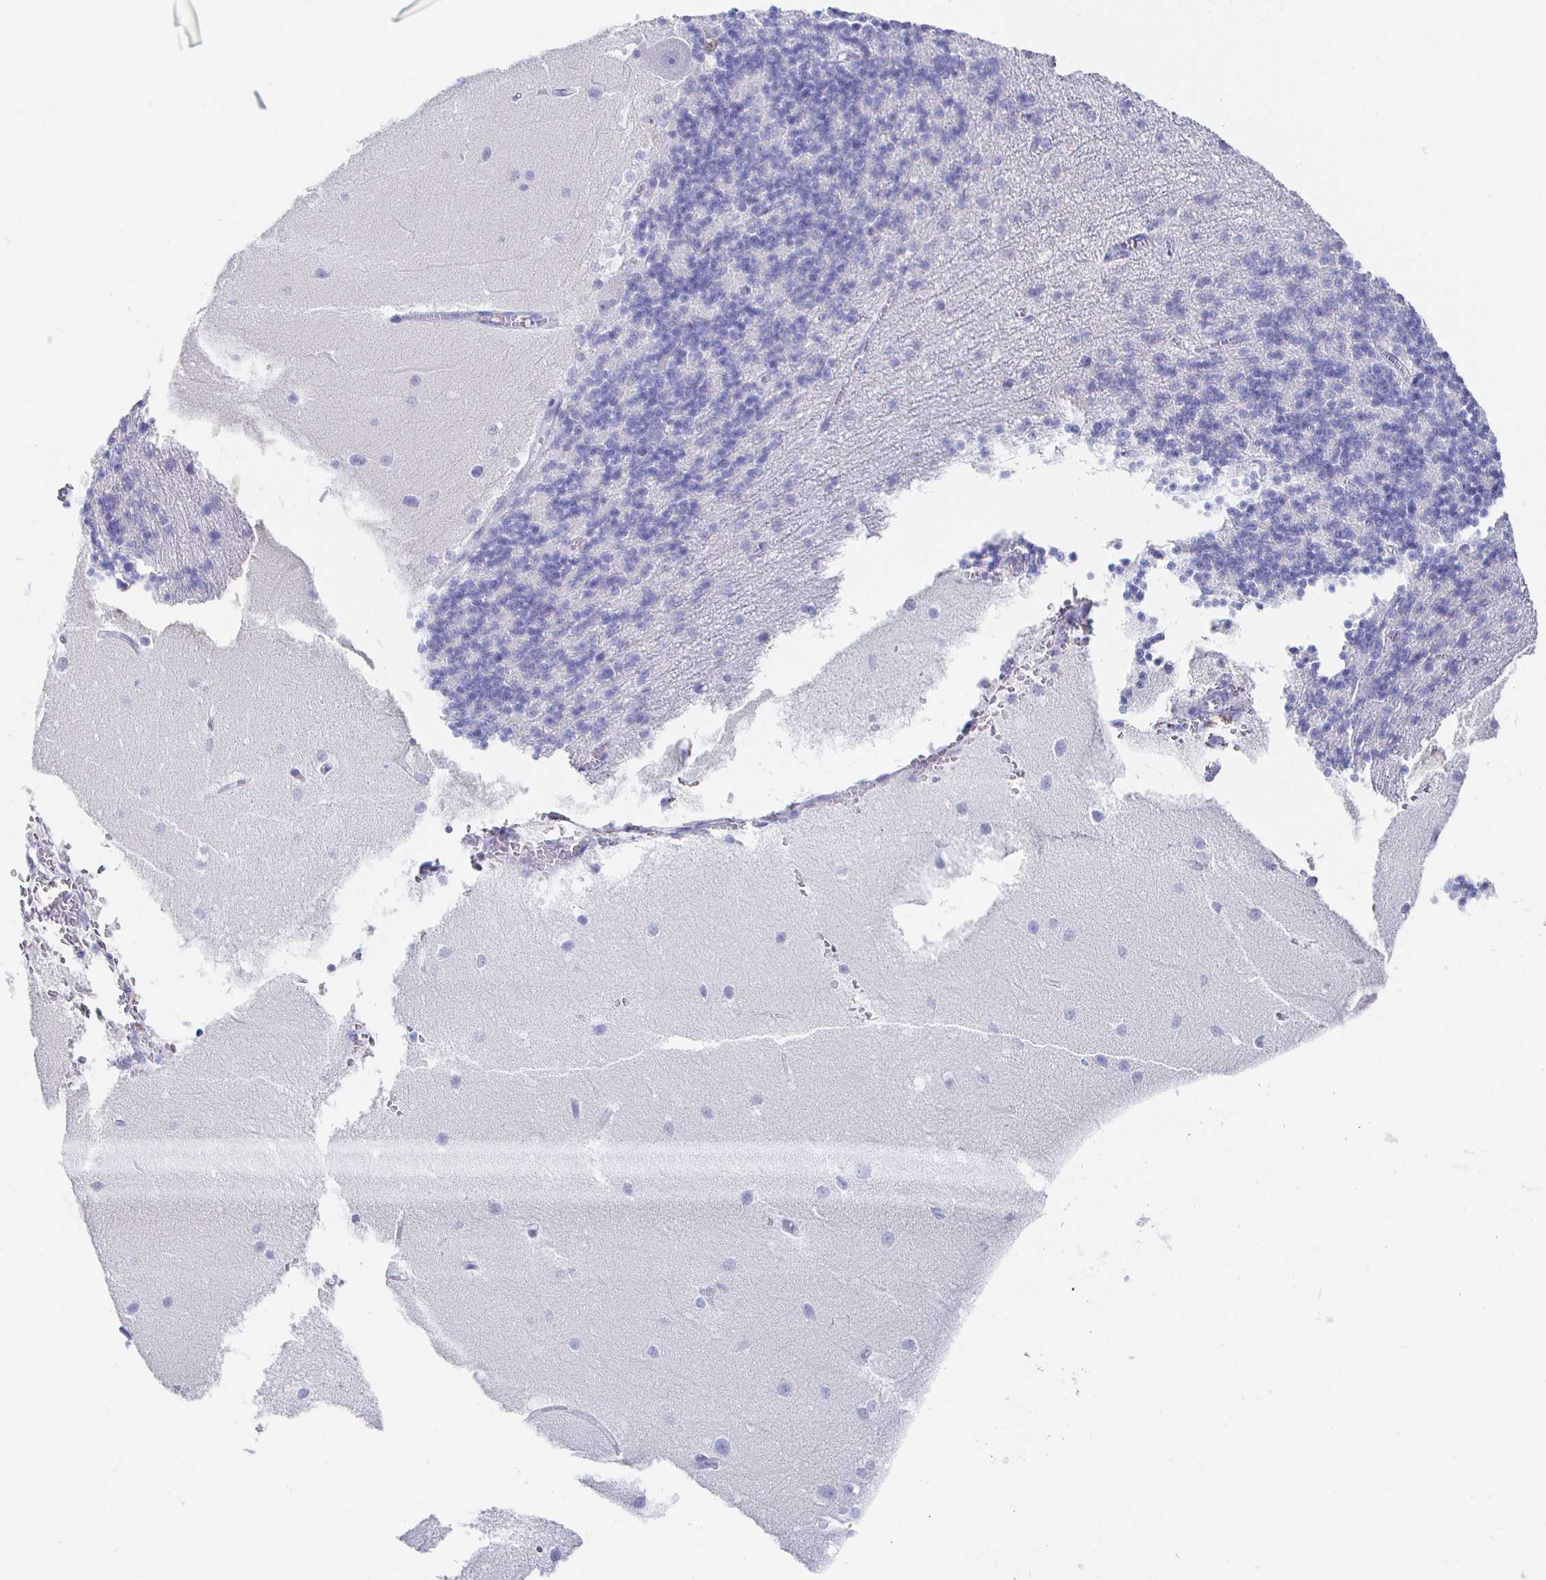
{"staining": {"intensity": "negative", "quantity": "none", "location": "none"}, "tissue": "cerebellum", "cell_type": "Cells in granular layer", "image_type": "normal", "snomed": [{"axis": "morphology", "description": "Normal tissue, NOS"}, {"axis": "topography", "description": "Cerebellum"}], "caption": "A micrograph of cerebellum stained for a protein exhibits no brown staining in cells in granular layer.", "gene": "CLCA1", "patient": {"sex": "male", "age": 54}}